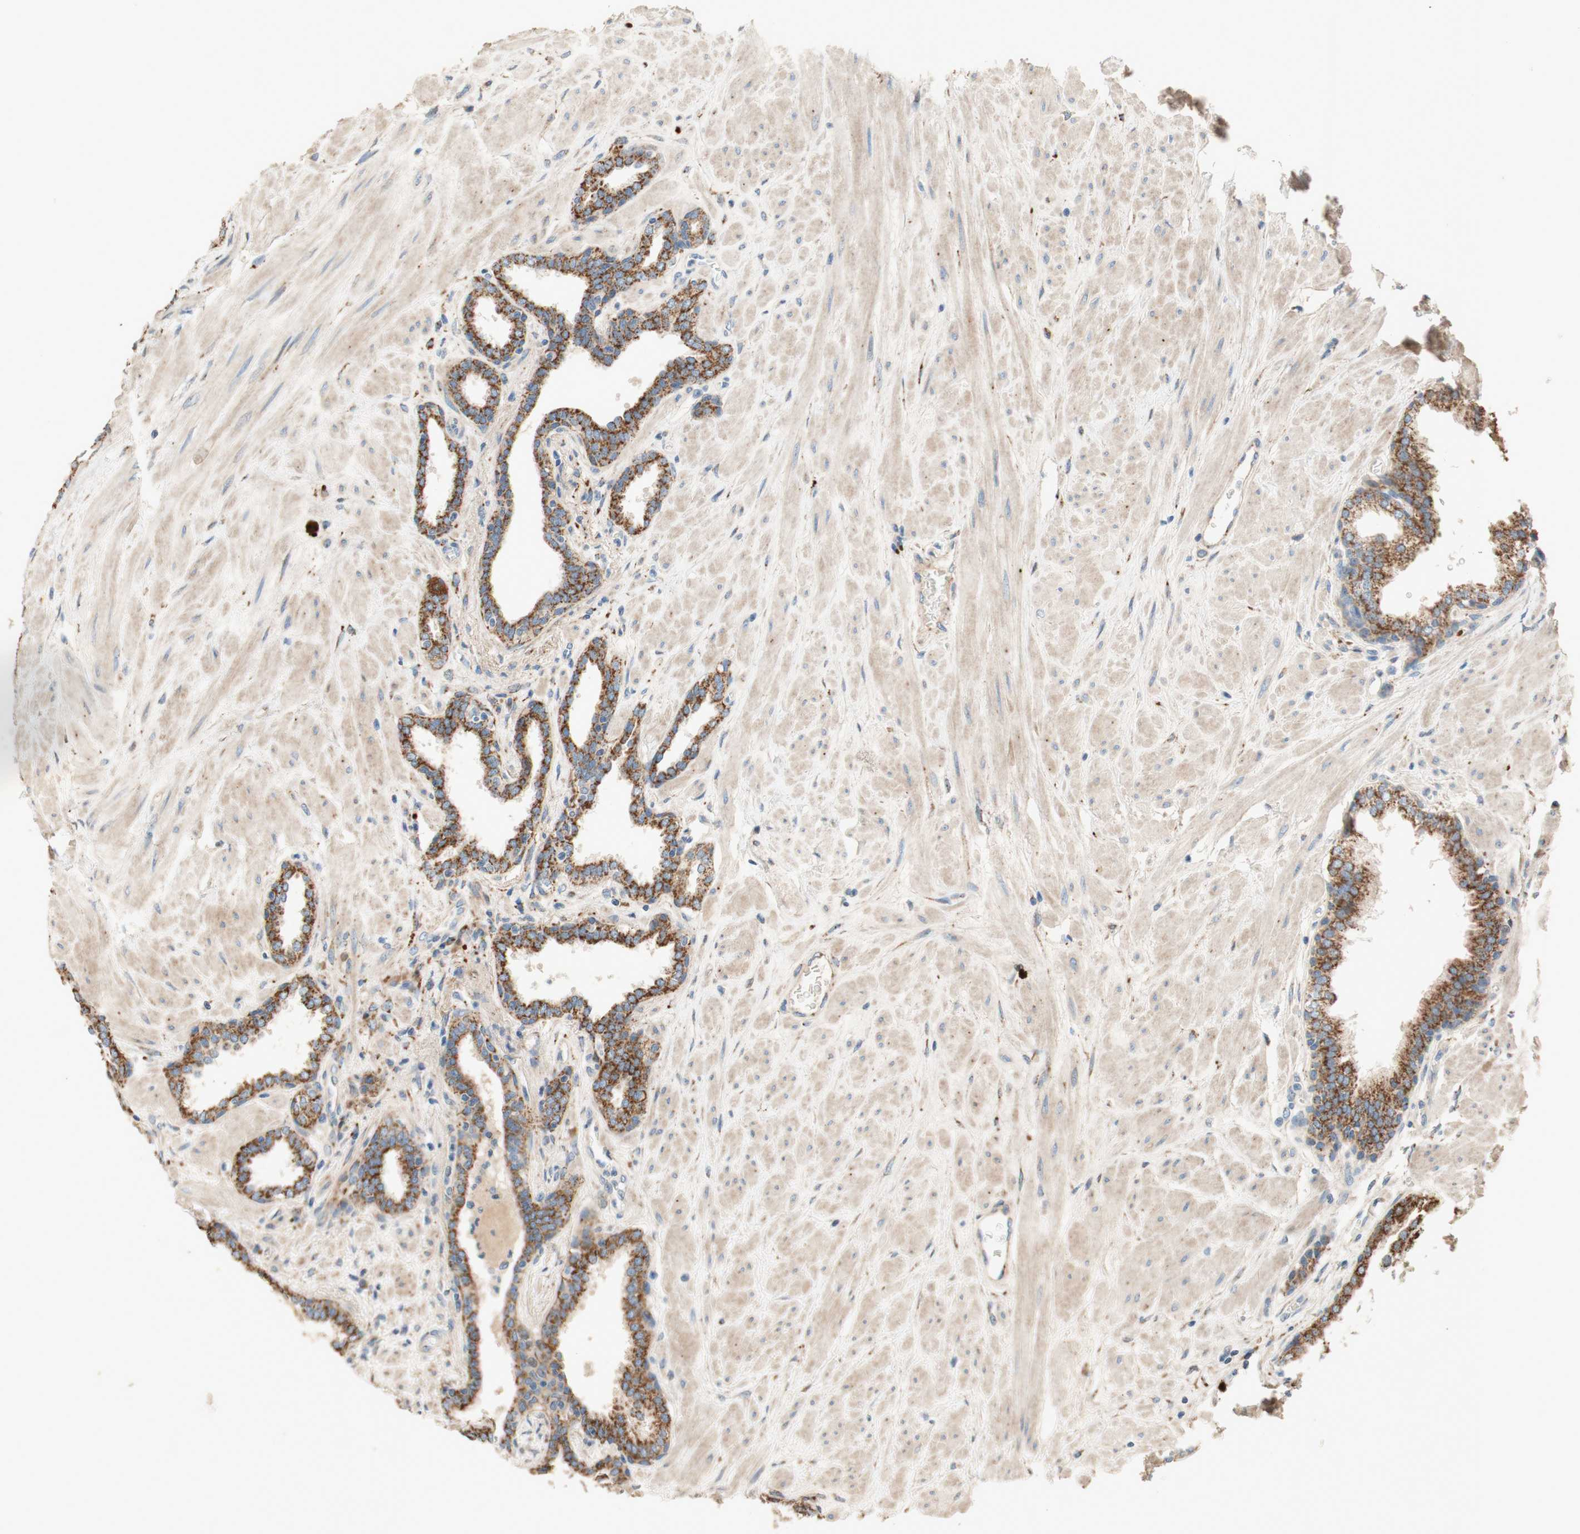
{"staining": {"intensity": "moderate", "quantity": ">75%", "location": "cytoplasmic/membranous"}, "tissue": "prostate", "cell_type": "Glandular cells", "image_type": "normal", "snomed": [{"axis": "morphology", "description": "Normal tissue, NOS"}, {"axis": "topography", "description": "Prostate"}], "caption": "This photomicrograph exhibits immunohistochemistry (IHC) staining of unremarkable human prostate, with medium moderate cytoplasmic/membranous staining in approximately >75% of glandular cells.", "gene": "PTPN21", "patient": {"sex": "male", "age": 51}}